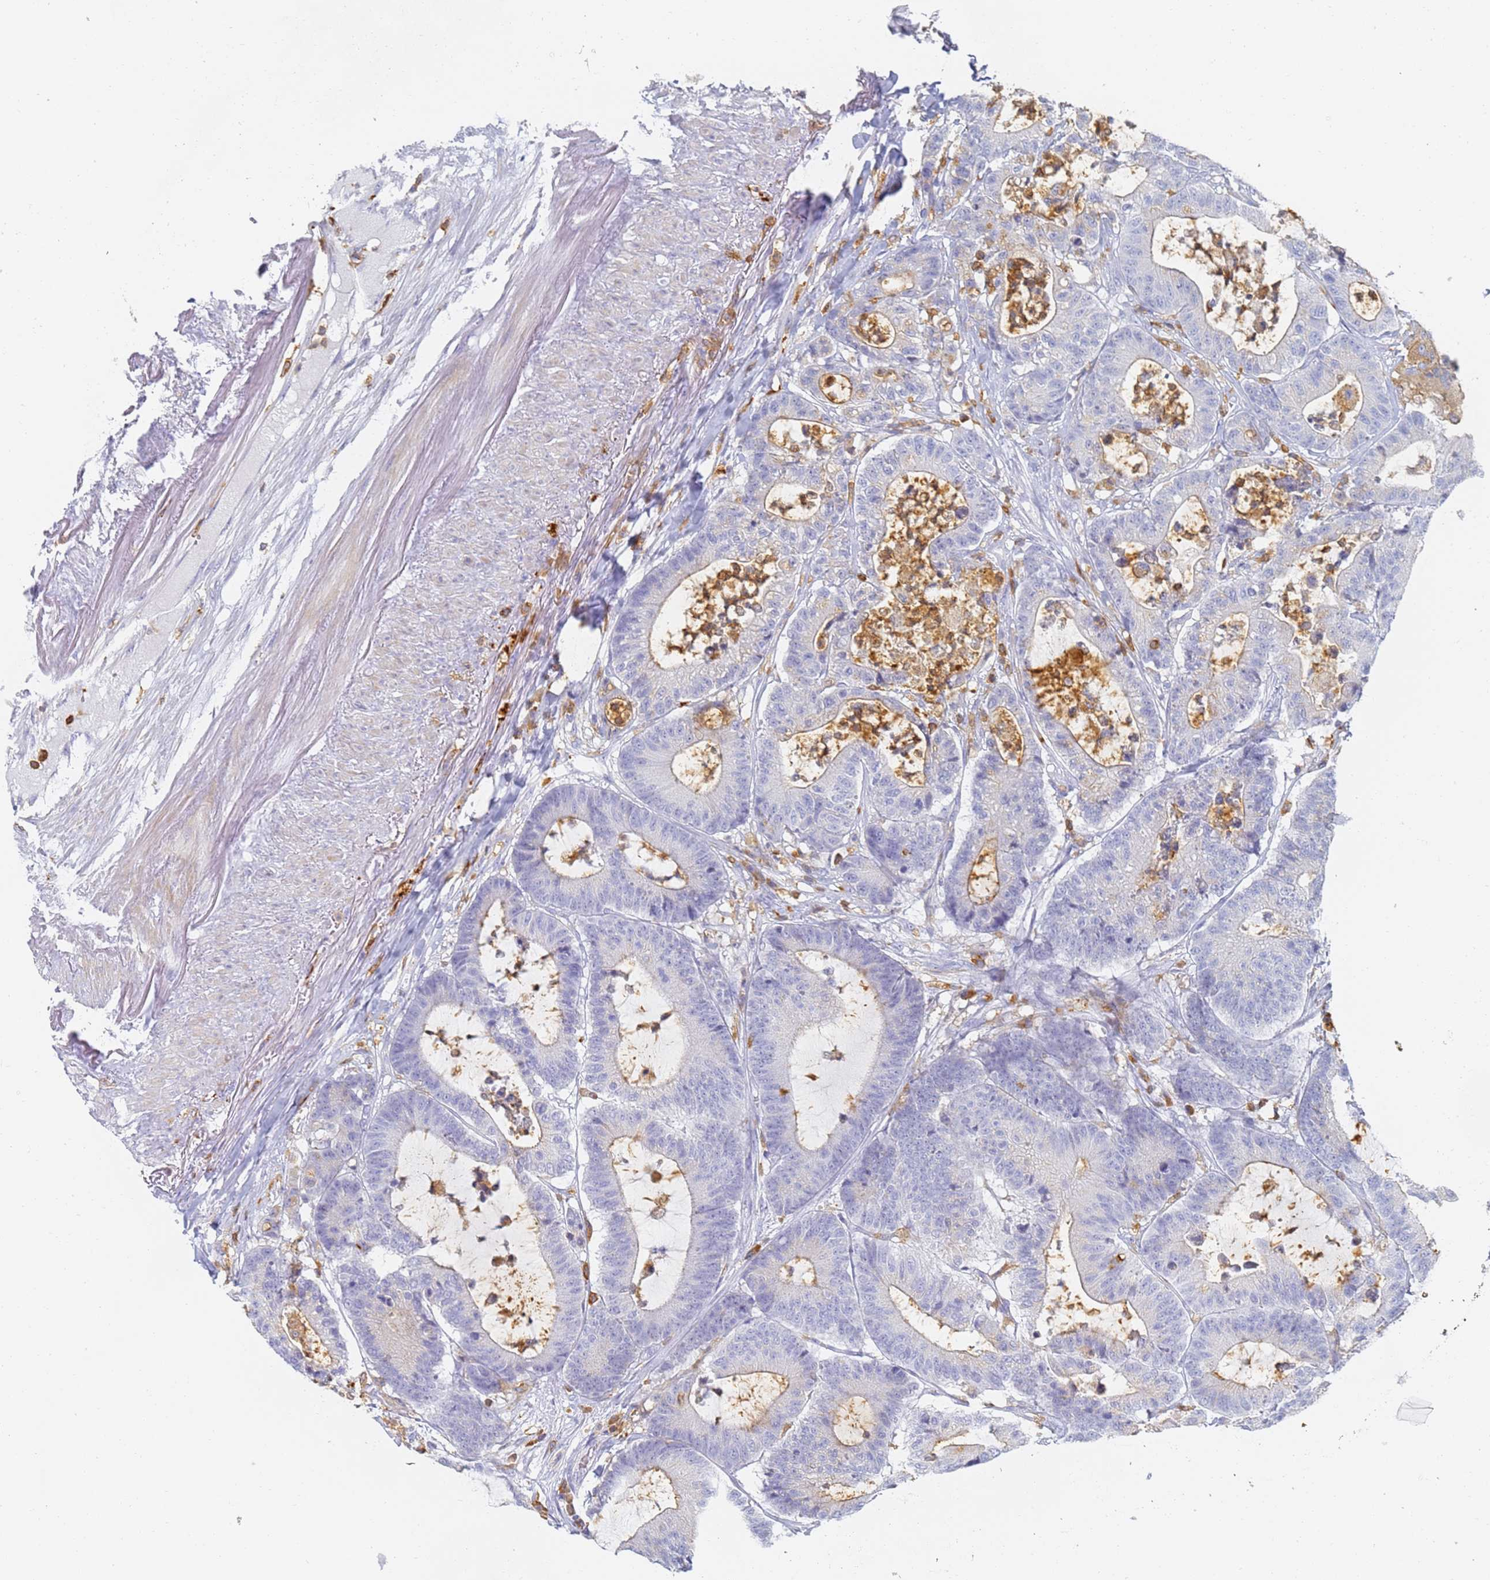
{"staining": {"intensity": "negative", "quantity": "none", "location": "none"}, "tissue": "colorectal cancer", "cell_type": "Tumor cells", "image_type": "cancer", "snomed": [{"axis": "morphology", "description": "Adenocarcinoma, NOS"}, {"axis": "topography", "description": "Colon"}], "caption": "The immunohistochemistry (IHC) micrograph has no significant positivity in tumor cells of colorectal cancer (adenocarcinoma) tissue. (DAB (3,3'-diaminobenzidine) immunohistochemistry (IHC), high magnification).", "gene": "BIN2", "patient": {"sex": "female", "age": 84}}